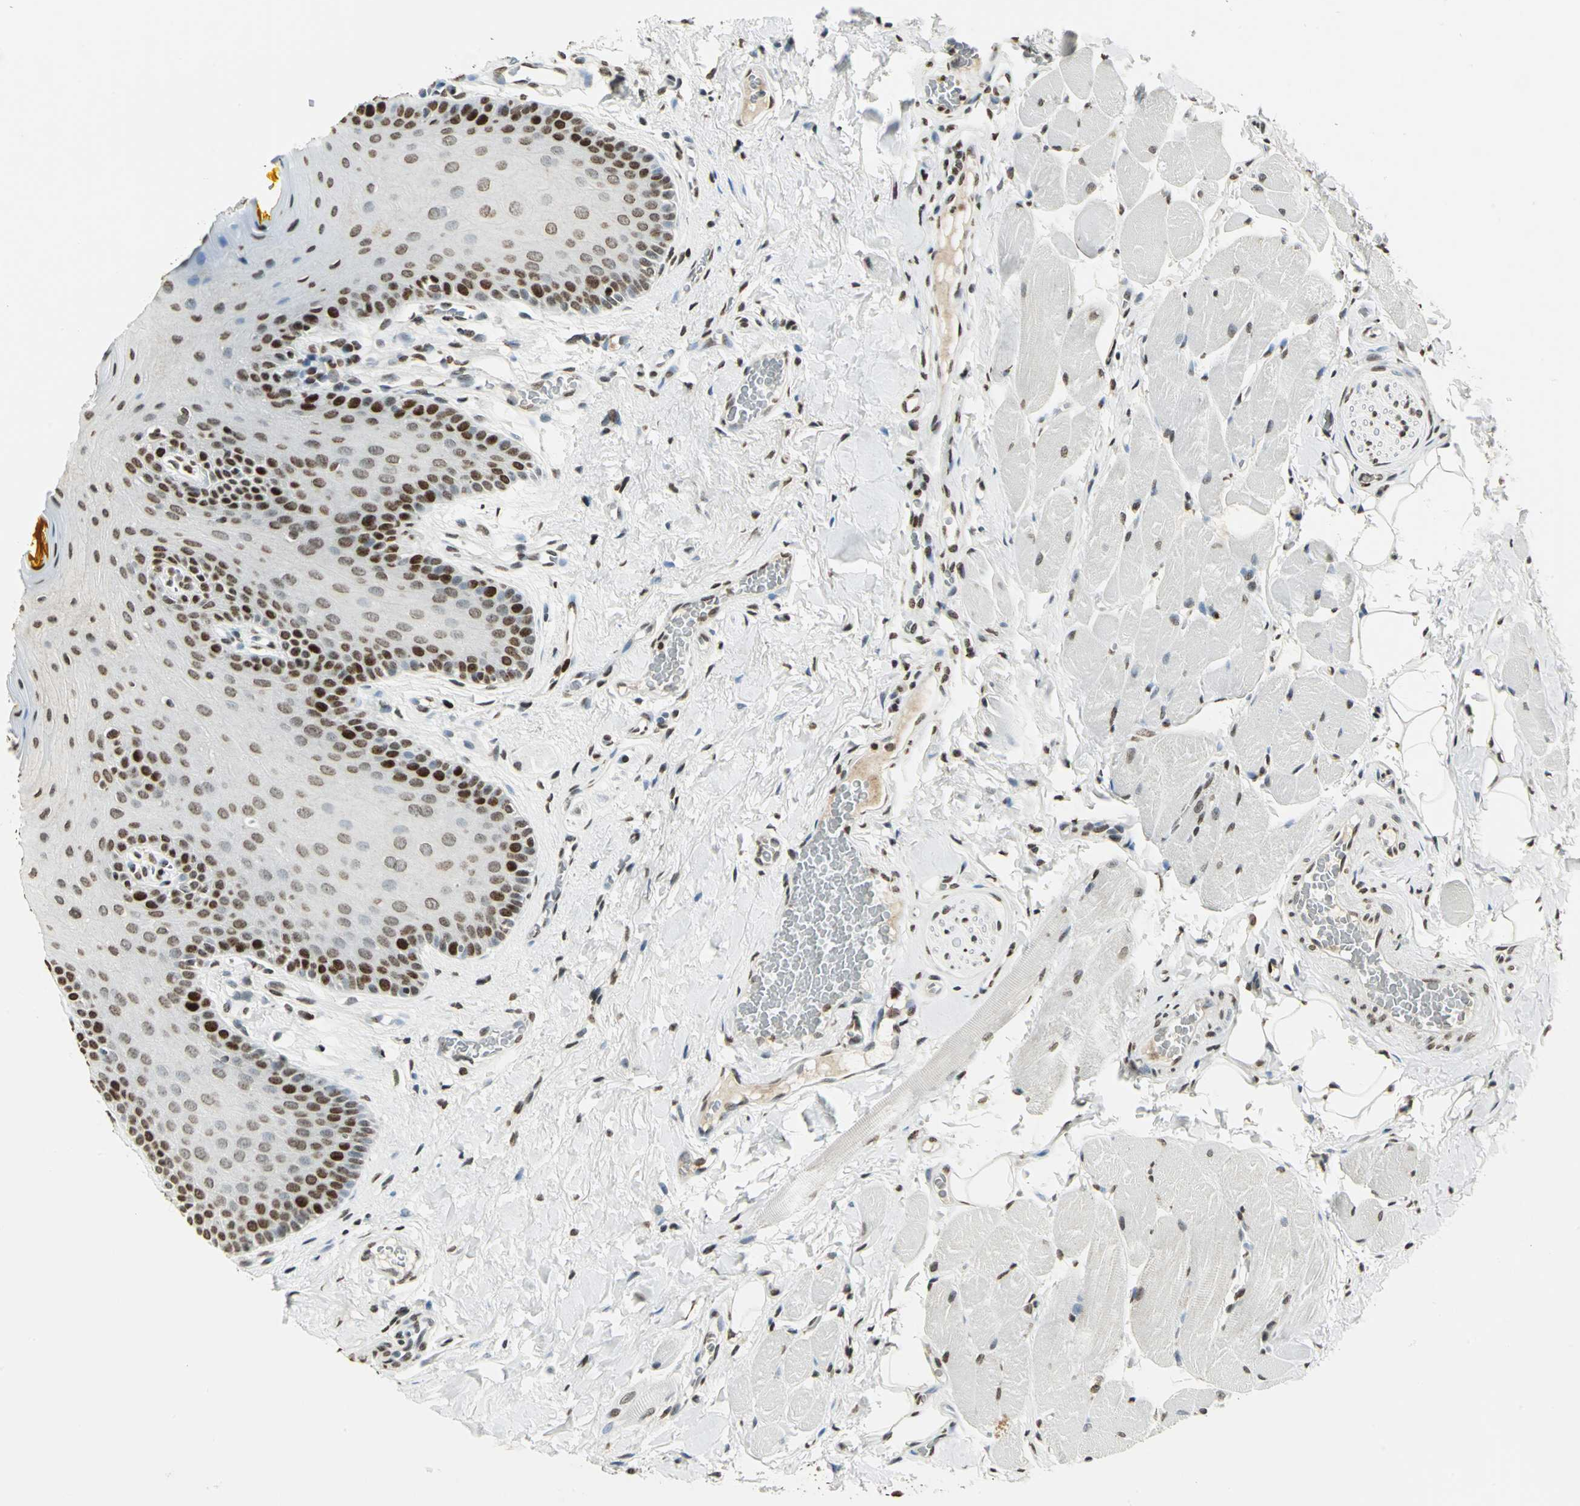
{"staining": {"intensity": "strong", "quantity": "25%-75%", "location": "nuclear"}, "tissue": "oral mucosa", "cell_type": "Squamous epithelial cells", "image_type": "normal", "snomed": [{"axis": "morphology", "description": "Normal tissue, NOS"}, {"axis": "topography", "description": "Oral tissue"}], "caption": "DAB immunohistochemical staining of normal human oral mucosa shows strong nuclear protein positivity in approximately 25%-75% of squamous epithelial cells.", "gene": "MCM4", "patient": {"sex": "male", "age": 54}}